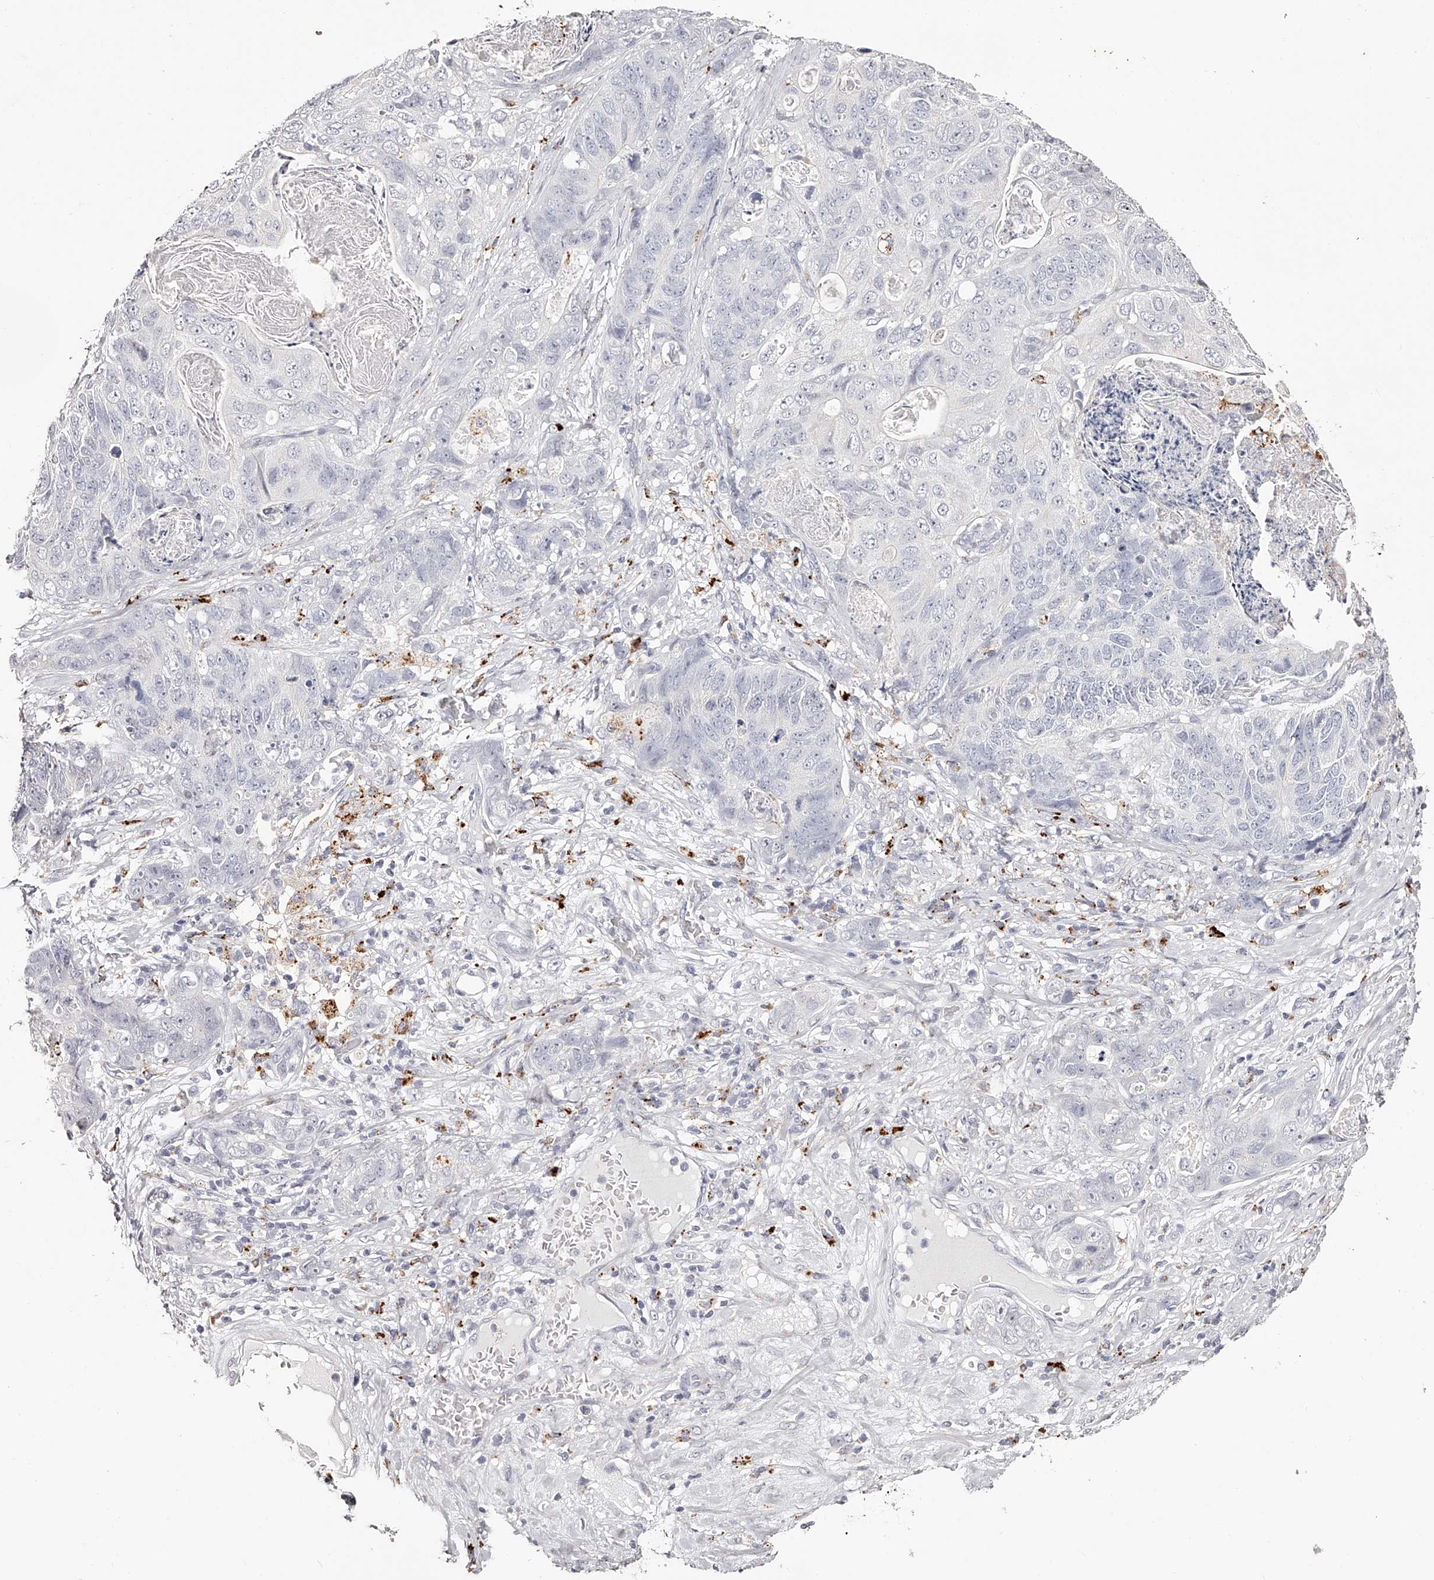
{"staining": {"intensity": "negative", "quantity": "none", "location": "none"}, "tissue": "stomach cancer", "cell_type": "Tumor cells", "image_type": "cancer", "snomed": [{"axis": "morphology", "description": "Normal tissue, NOS"}, {"axis": "morphology", "description": "Adenocarcinoma, NOS"}, {"axis": "topography", "description": "Stomach"}], "caption": "Immunohistochemistry of stomach adenocarcinoma exhibits no expression in tumor cells.", "gene": "SLC35D3", "patient": {"sex": "female", "age": 89}}